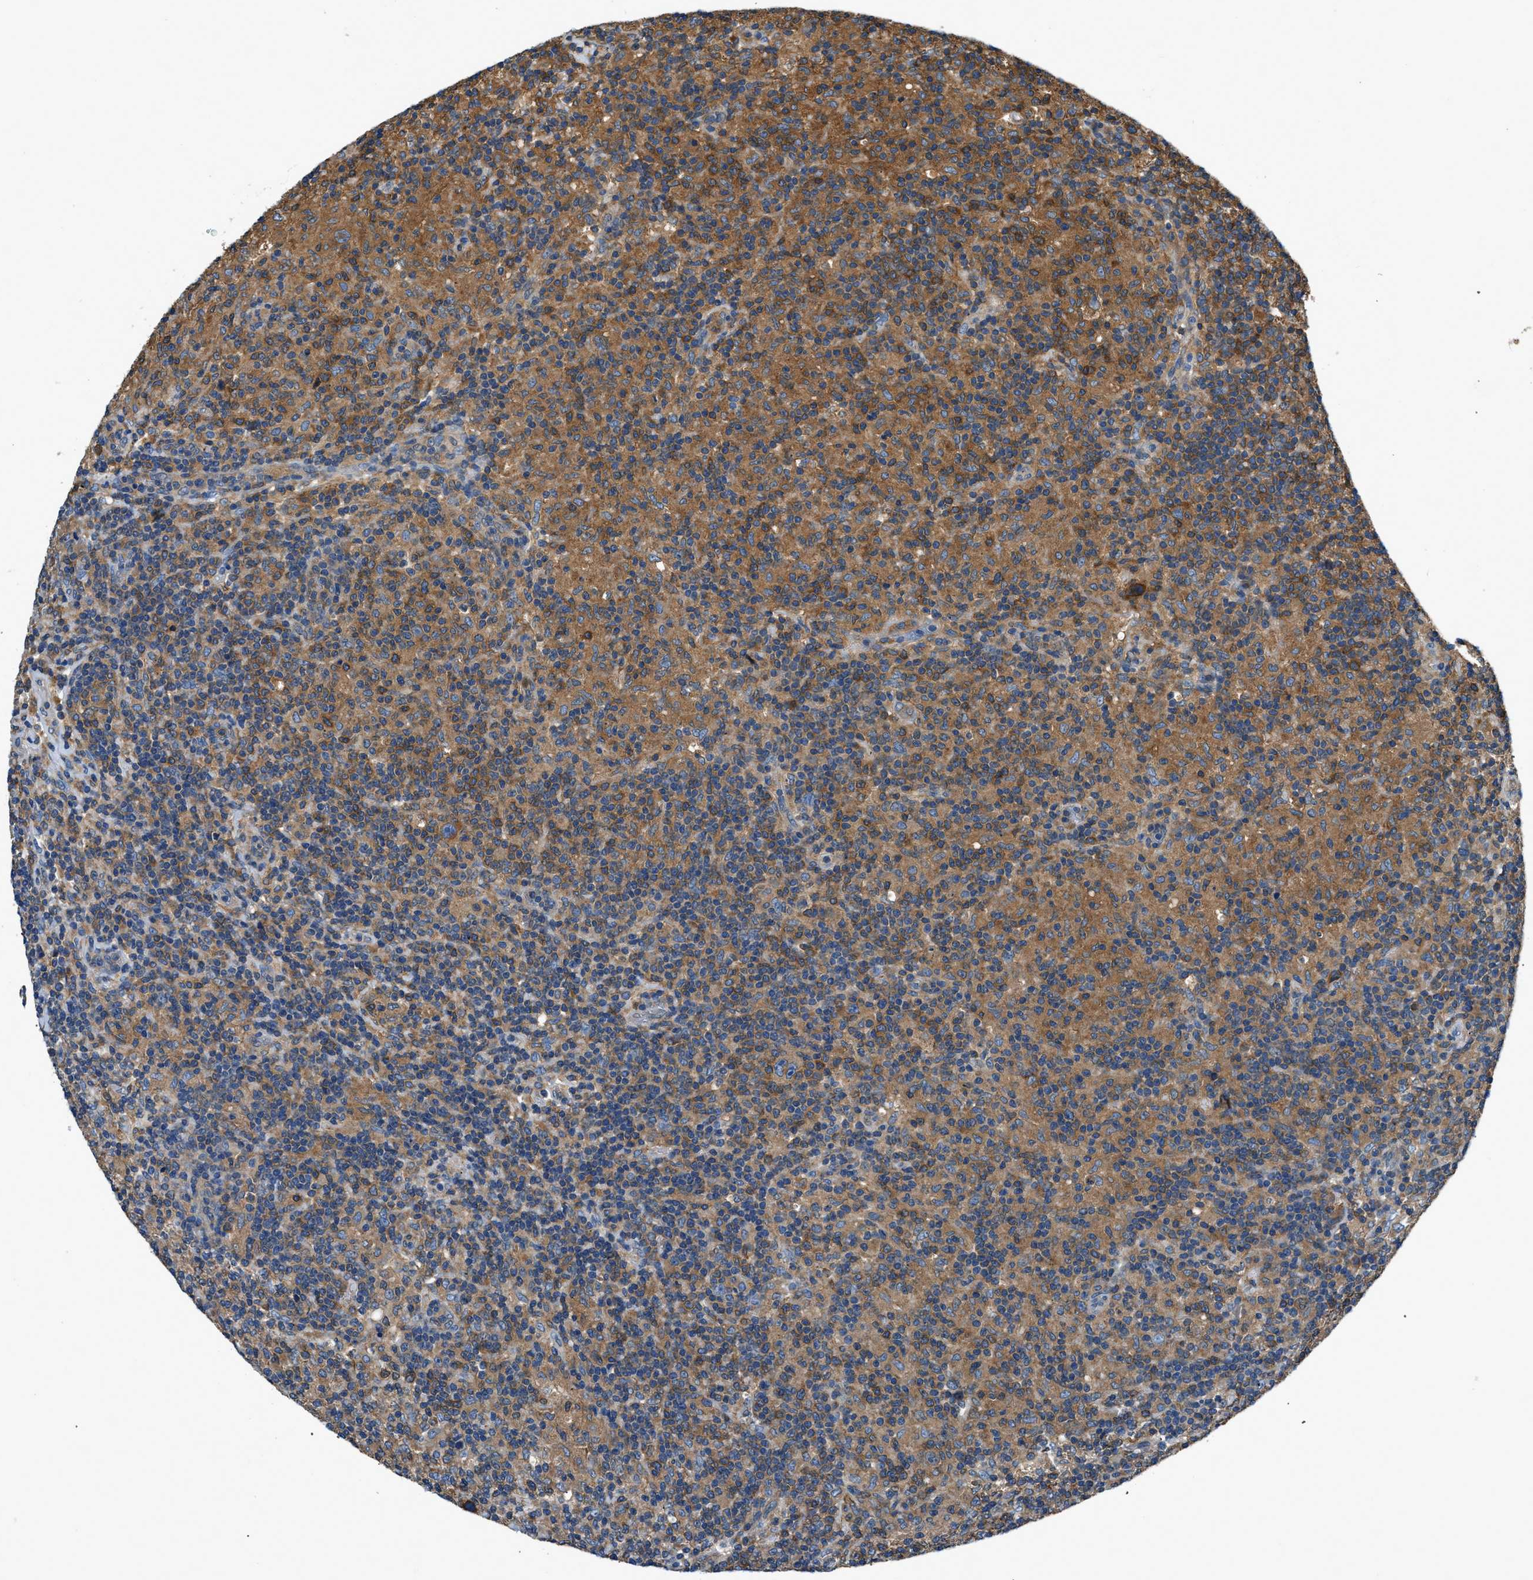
{"staining": {"intensity": "moderate", "quantity": "25%-75%", "location": "cytoplasmic/membranous"}, "tissue": "lymphoma", "cell_type": "Tumor cells", "image_type": "cancer", "snomed": [{"axis": "morphology", "description": "Hodgkin's disease, NOS"}, {"axis": "topography", "description": "Lymph node"}], "caption": "Approximately 25%-75% of tumor cells in lymphoma display moderate cytoplasmic/membranous protein expression as visualized by brown immunohistochemical staining.", "gene": "PKM", "patient": {"sex": "male", "age": 70}}